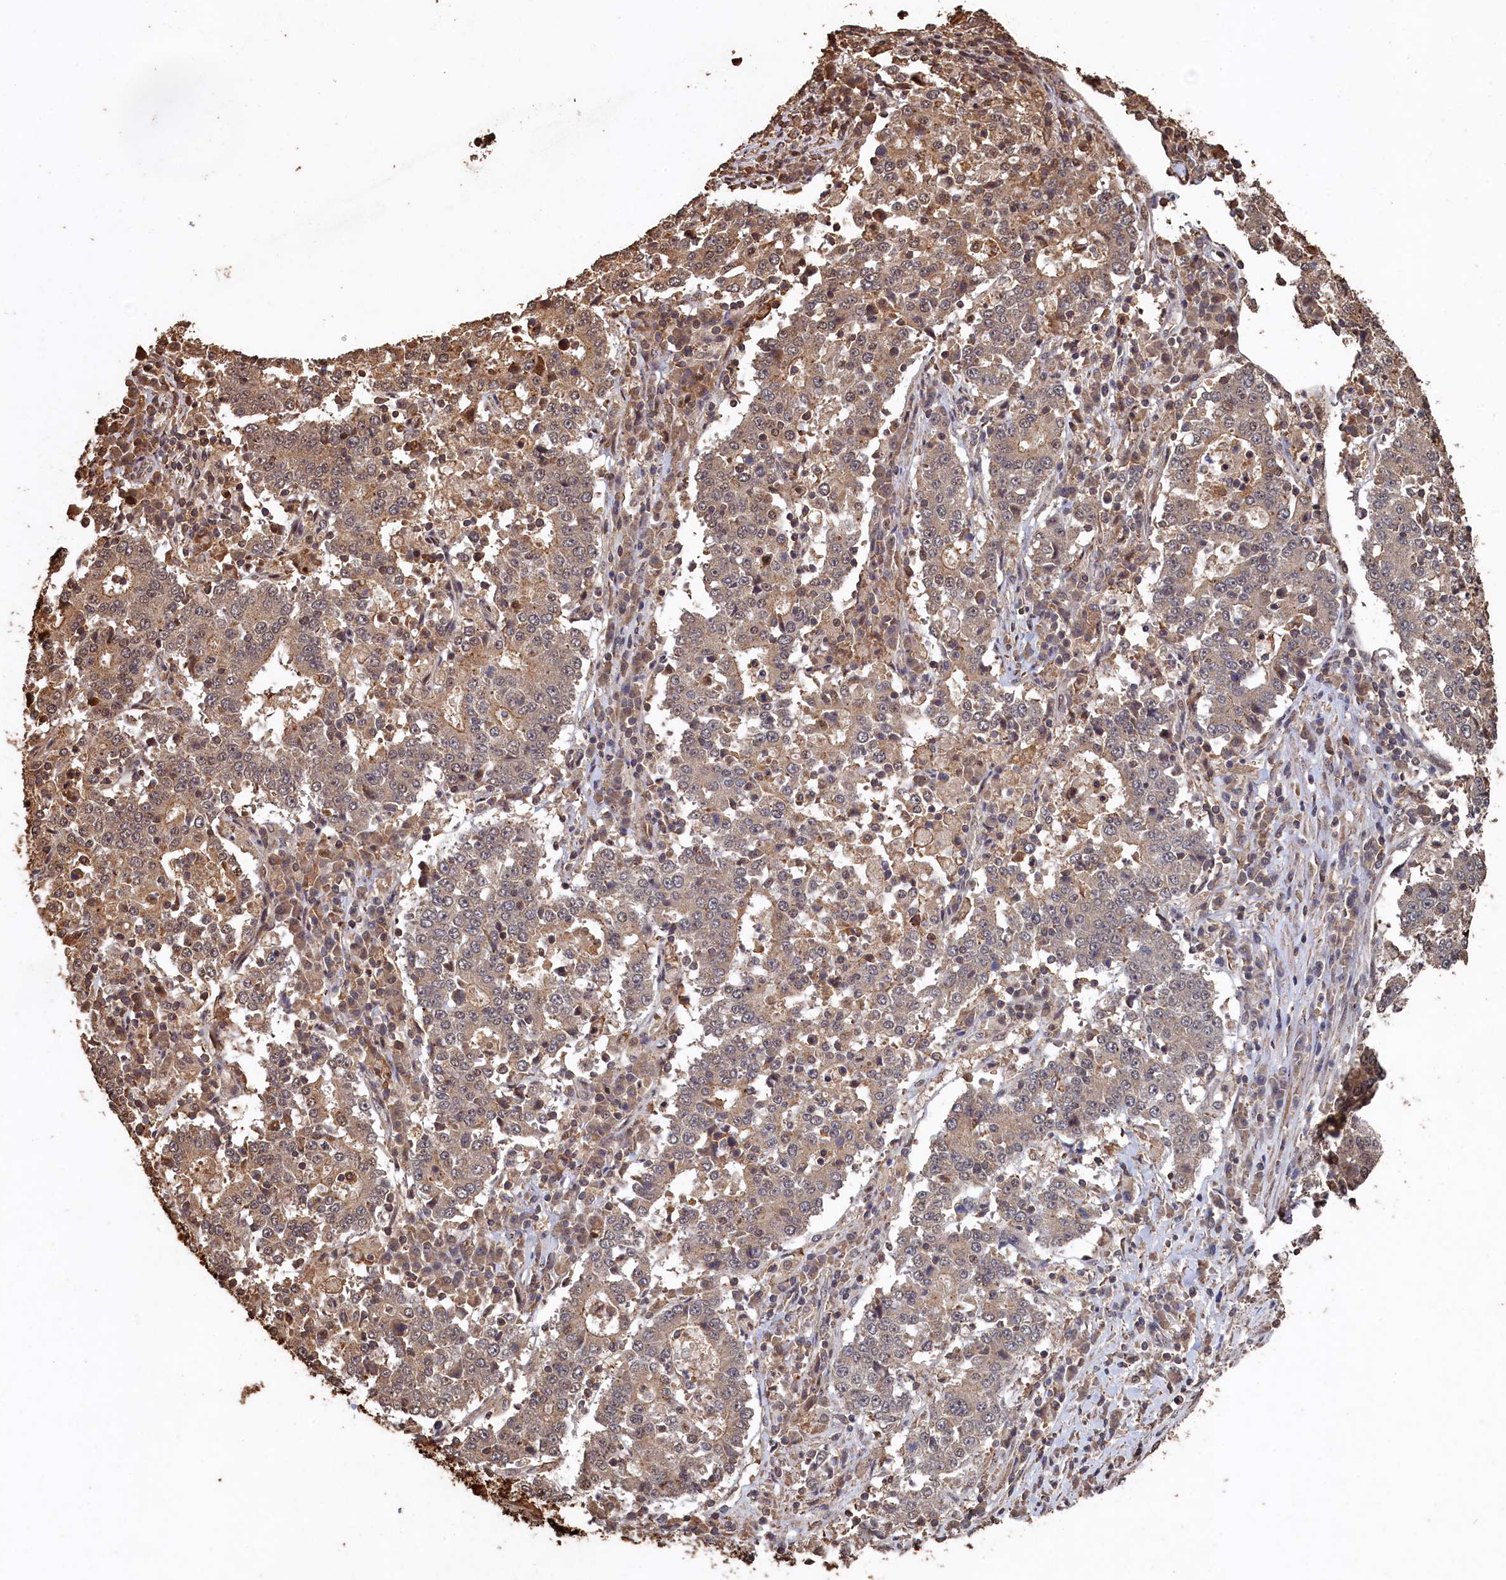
{"staining": {"intensity": "weak", "quantity": "25%-75%", "location": "cytoplasmic/membranous"}, "tissue": "stomach cancer", "cell_type": "Tumor cells", "image_type": "cancer", "snomed": [{"axis": "morphology", "description": "Adenocarcinoma, NOS"}, {"axis": "topography", "description": "Stomach"}], "caption": "Adenocarcinoma (stomach) tissue displays weak cytoplasmic/membranous positivity in about 25%-75% of tumor cells, visualized by immunohistochemistry.", "gene": "PIGN", "patient": {"sex": "male", "age": 59}}